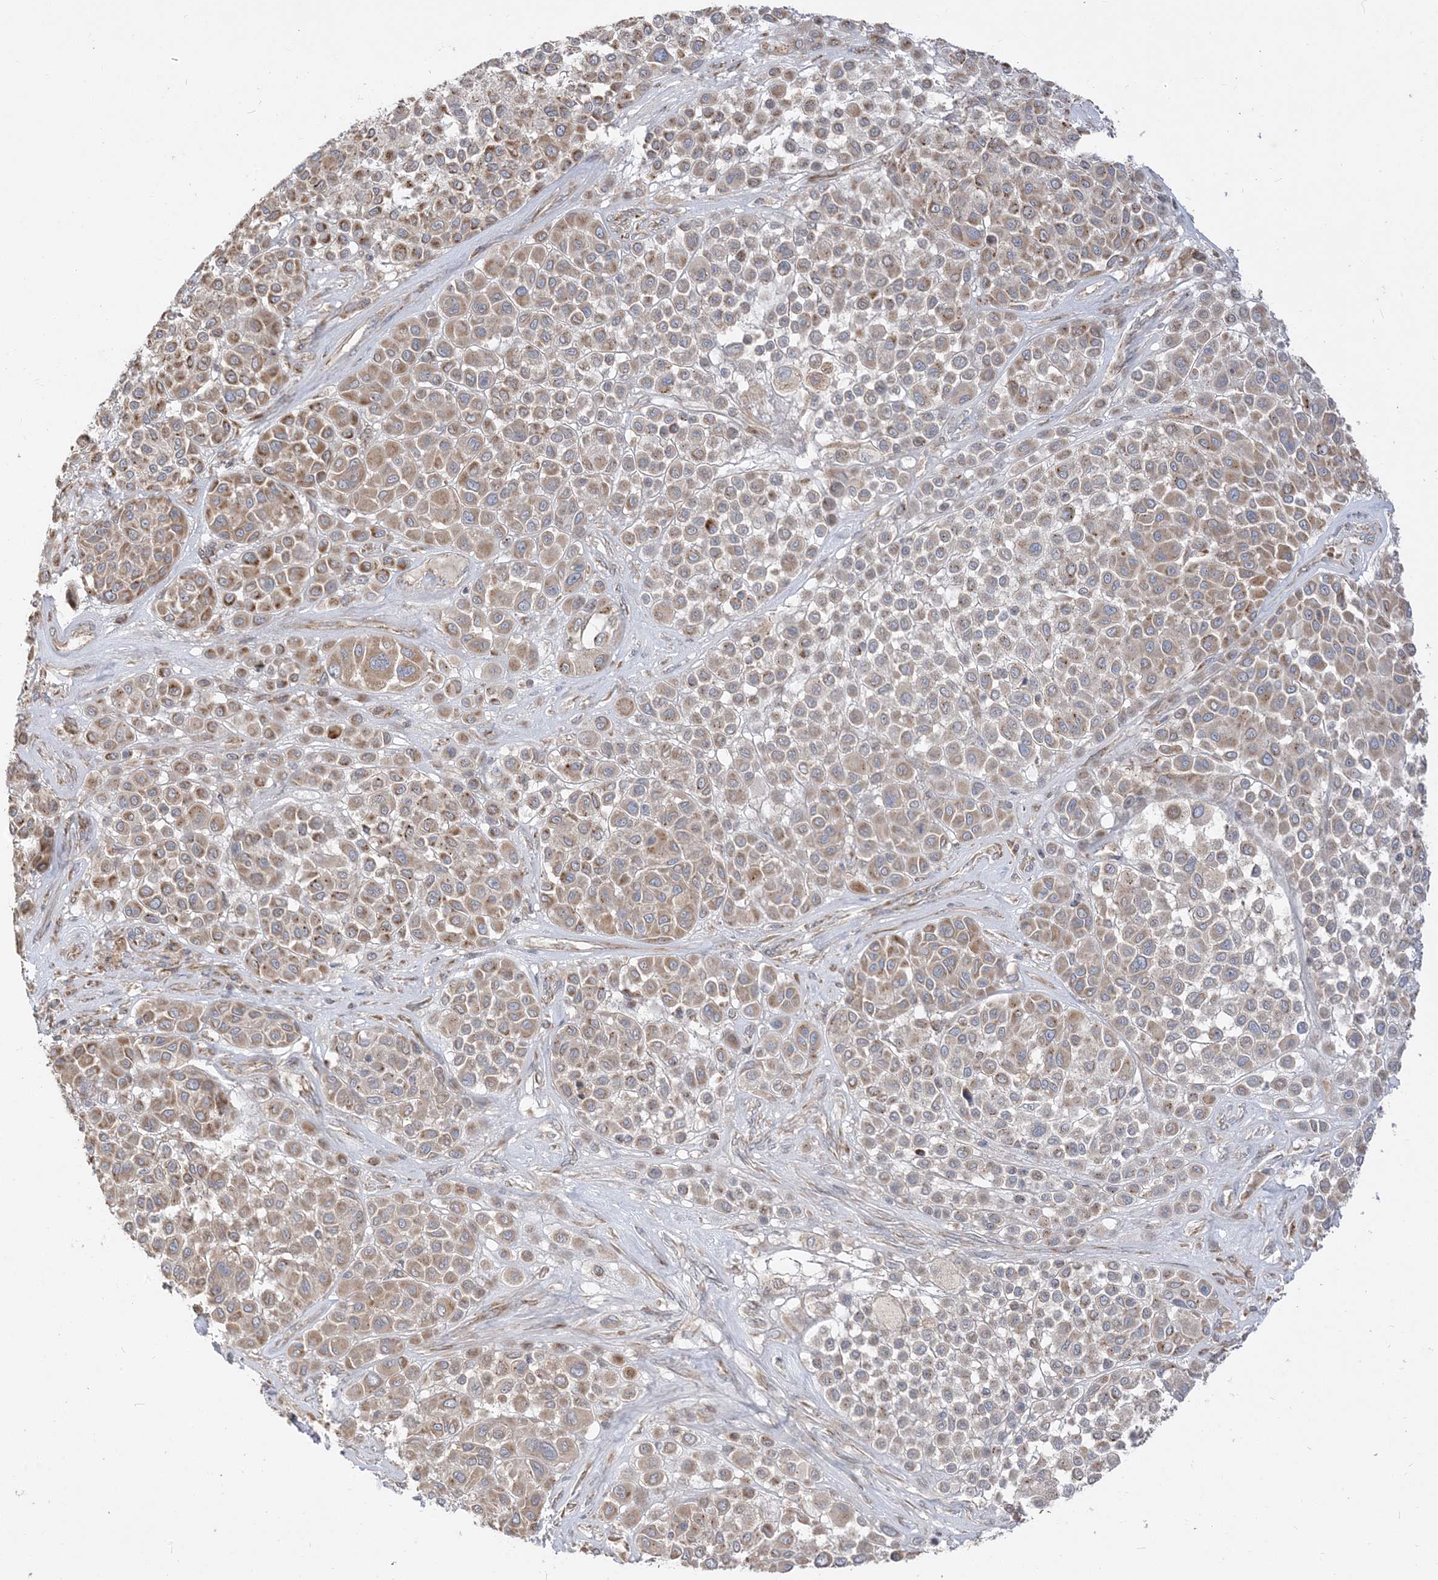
{"staining": {"intensity": "moderate", "quantity": ">75%", "location": "cytoplasmic/membranous"}, "tissue": "melanoma", "cell_type": "Tumor cells", "image_type": "cancer", "snomed": [{"axis": "morphology", "description": "Malignant melanoma, Metastatic site"}, {"axis": "topography", "description": "Soft tissue"}], "caption": "The image exhibits immunohistochemical staining of melanoma. There is moderate cytoplasmic/membranous staining is identified in approximately >75% of tumor cells. The staining was performed using DAB (3,3'-diaminobenzidine) to visualize the protein expression in brown, while the nuclei were stained in blue with hematoxylin (Magnification: 20x).", "gene": "AARS2", "patient": {"sex": "male", "age": 41}}